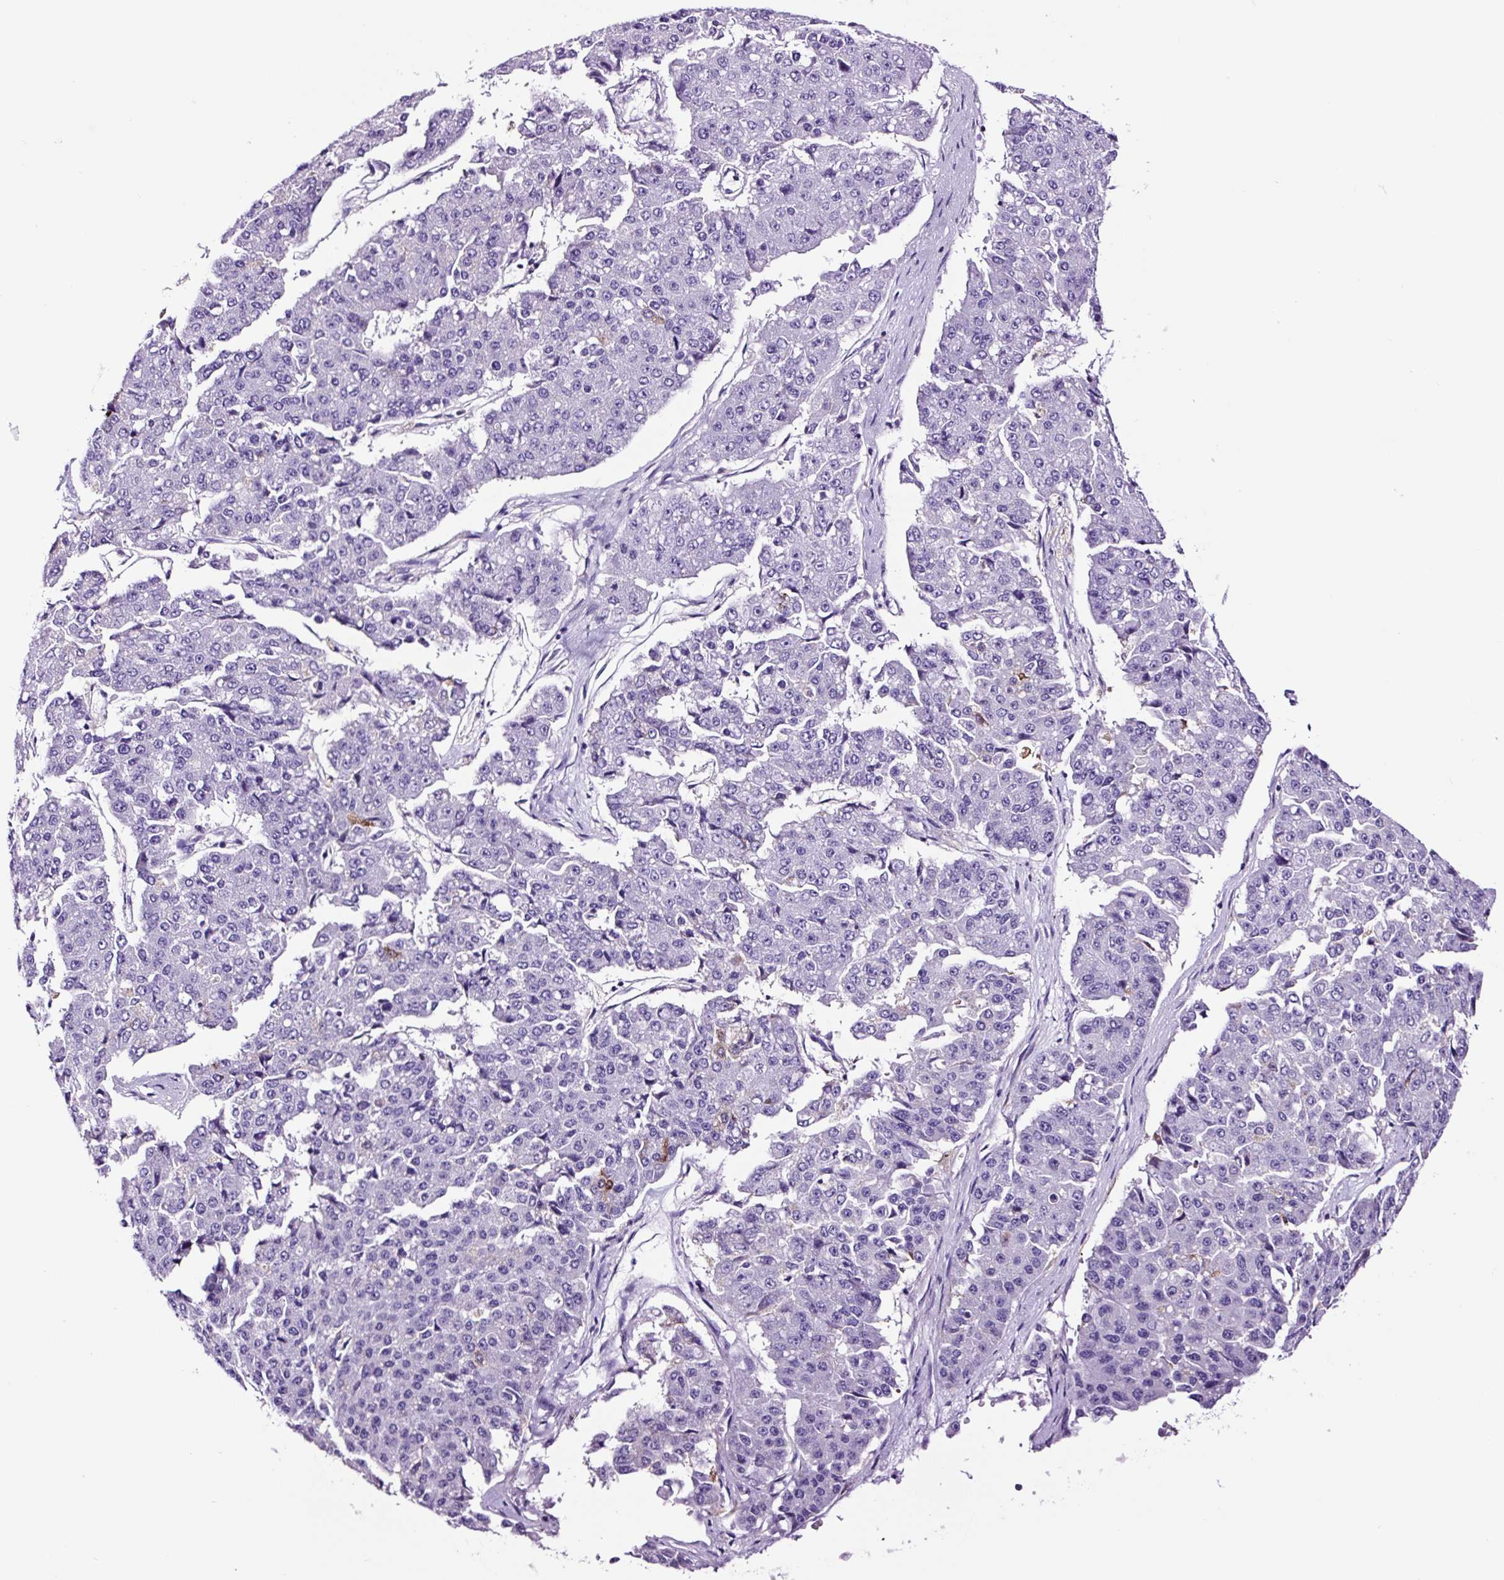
{"staining": {"intensity": "negative", "quantity": "none", "location": "none"}, "tissue": "pancreatic cancer", "cell_type": "Tumor cells", "image_type": "cancer", "snomed": [{"axis": "morphology", "description": "Adenocarcinoma, NOS"}, {"axis": "topography", "description": "Pancreas"}], "caption": "The histopathology image displays no significant expression in tumor cells of pancreatic cancer (adenocarcinoma).", "gene": "FBXL7", "patient": {"sex": "male", "age": 50}}